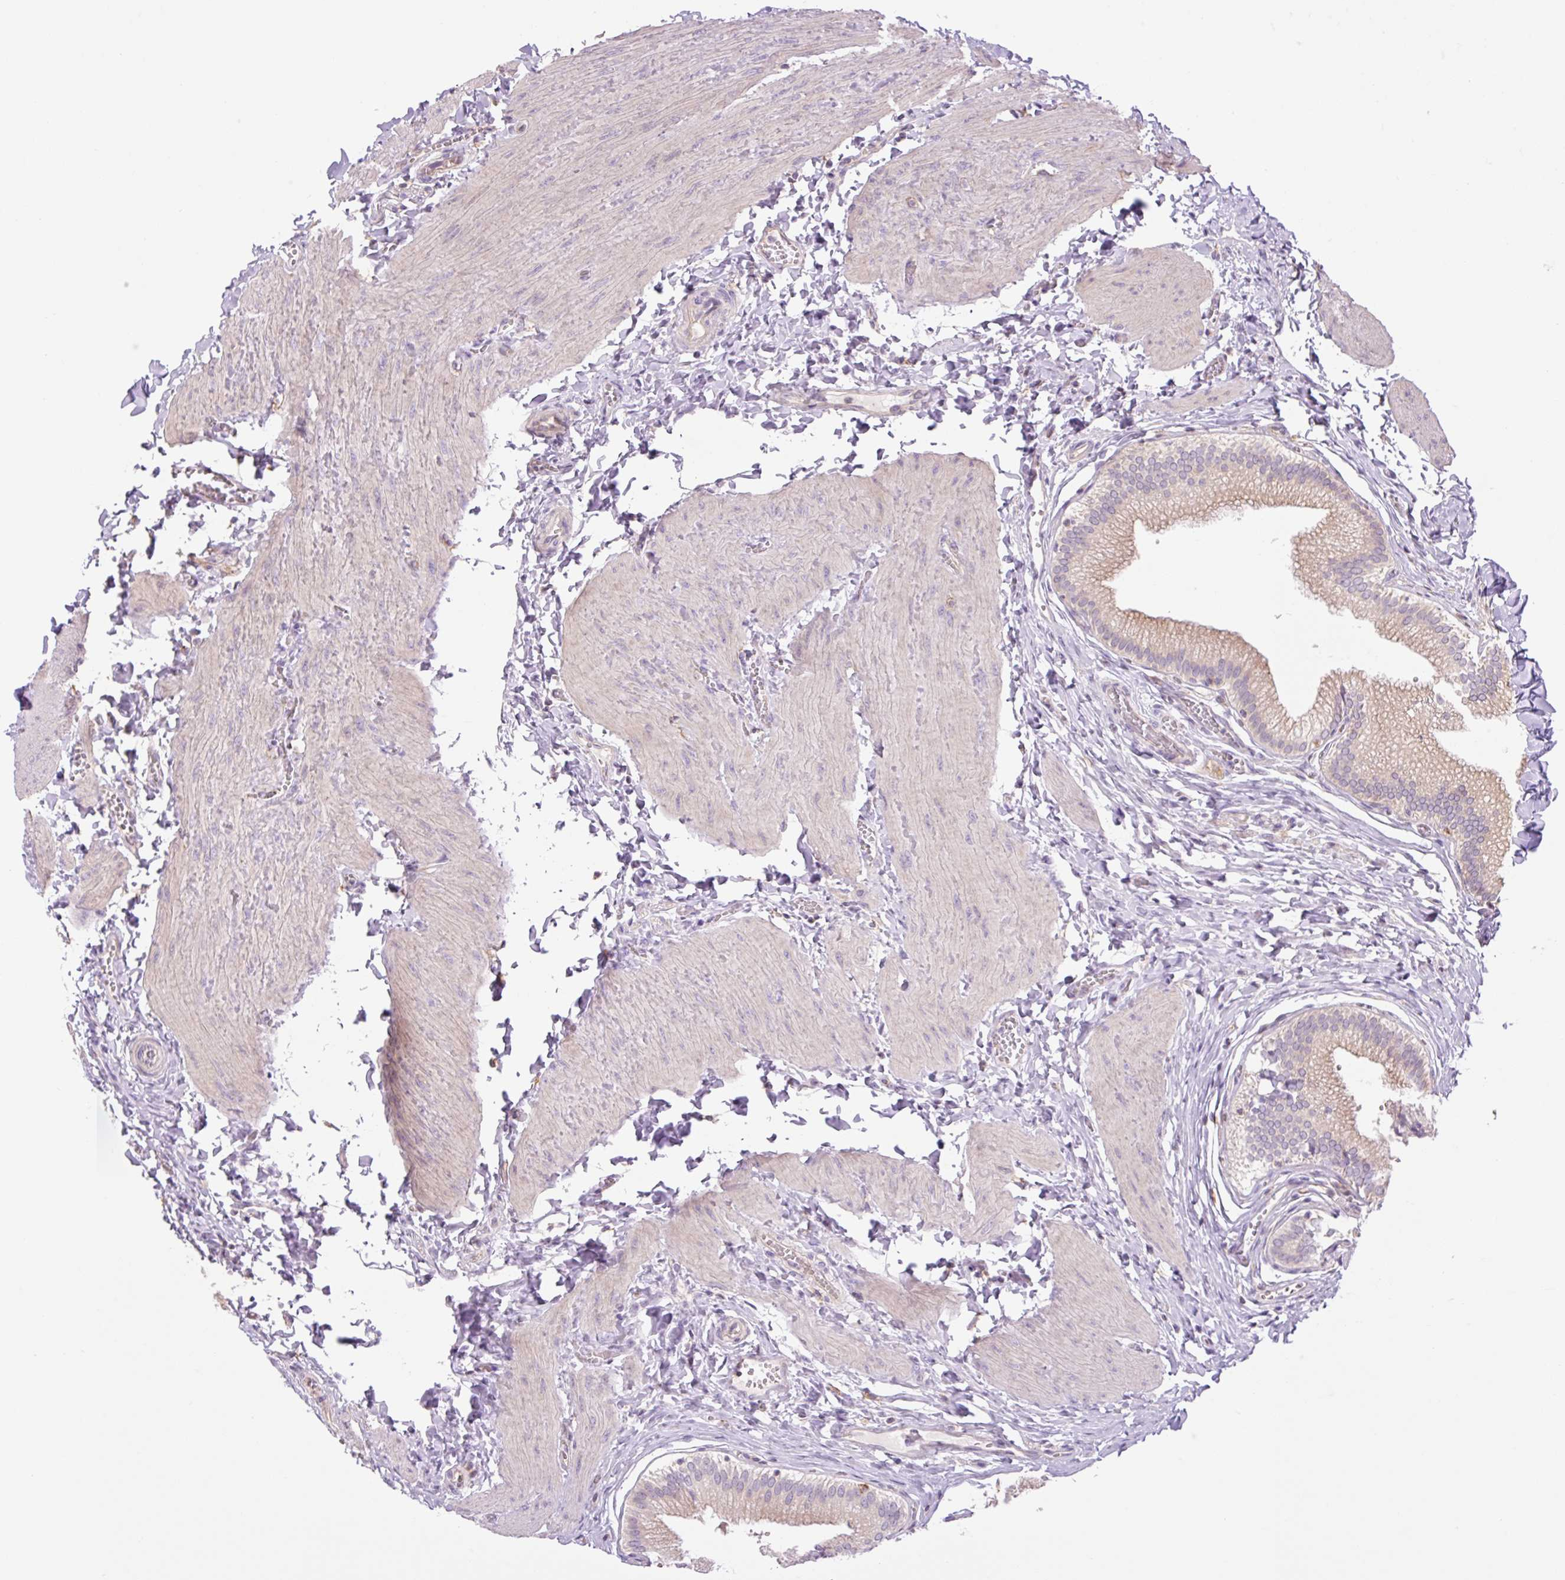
{"staining": {"intensity": "moderate", "quantity": ">75%", "location": "cytoplasmic/membranous"}, "tissue": "gallbladder", "cell_type": "Glandular cells", "image_type": "normal", "snomed": [{"axis": "morphology", "description": "Normal tissue, NOS"}, {"axis": "topography", "description": "Gallbladder"}], "caption": "Immunohistochemistry histopathology image of benign human gallbladder stained for a protein (brown), which displays medium levels of moderate cytoplasmic/membranous staining in approximately >75% of glandular cells.", "gene": "GRID2", "patient": {"sex": "male", "age": 17}}